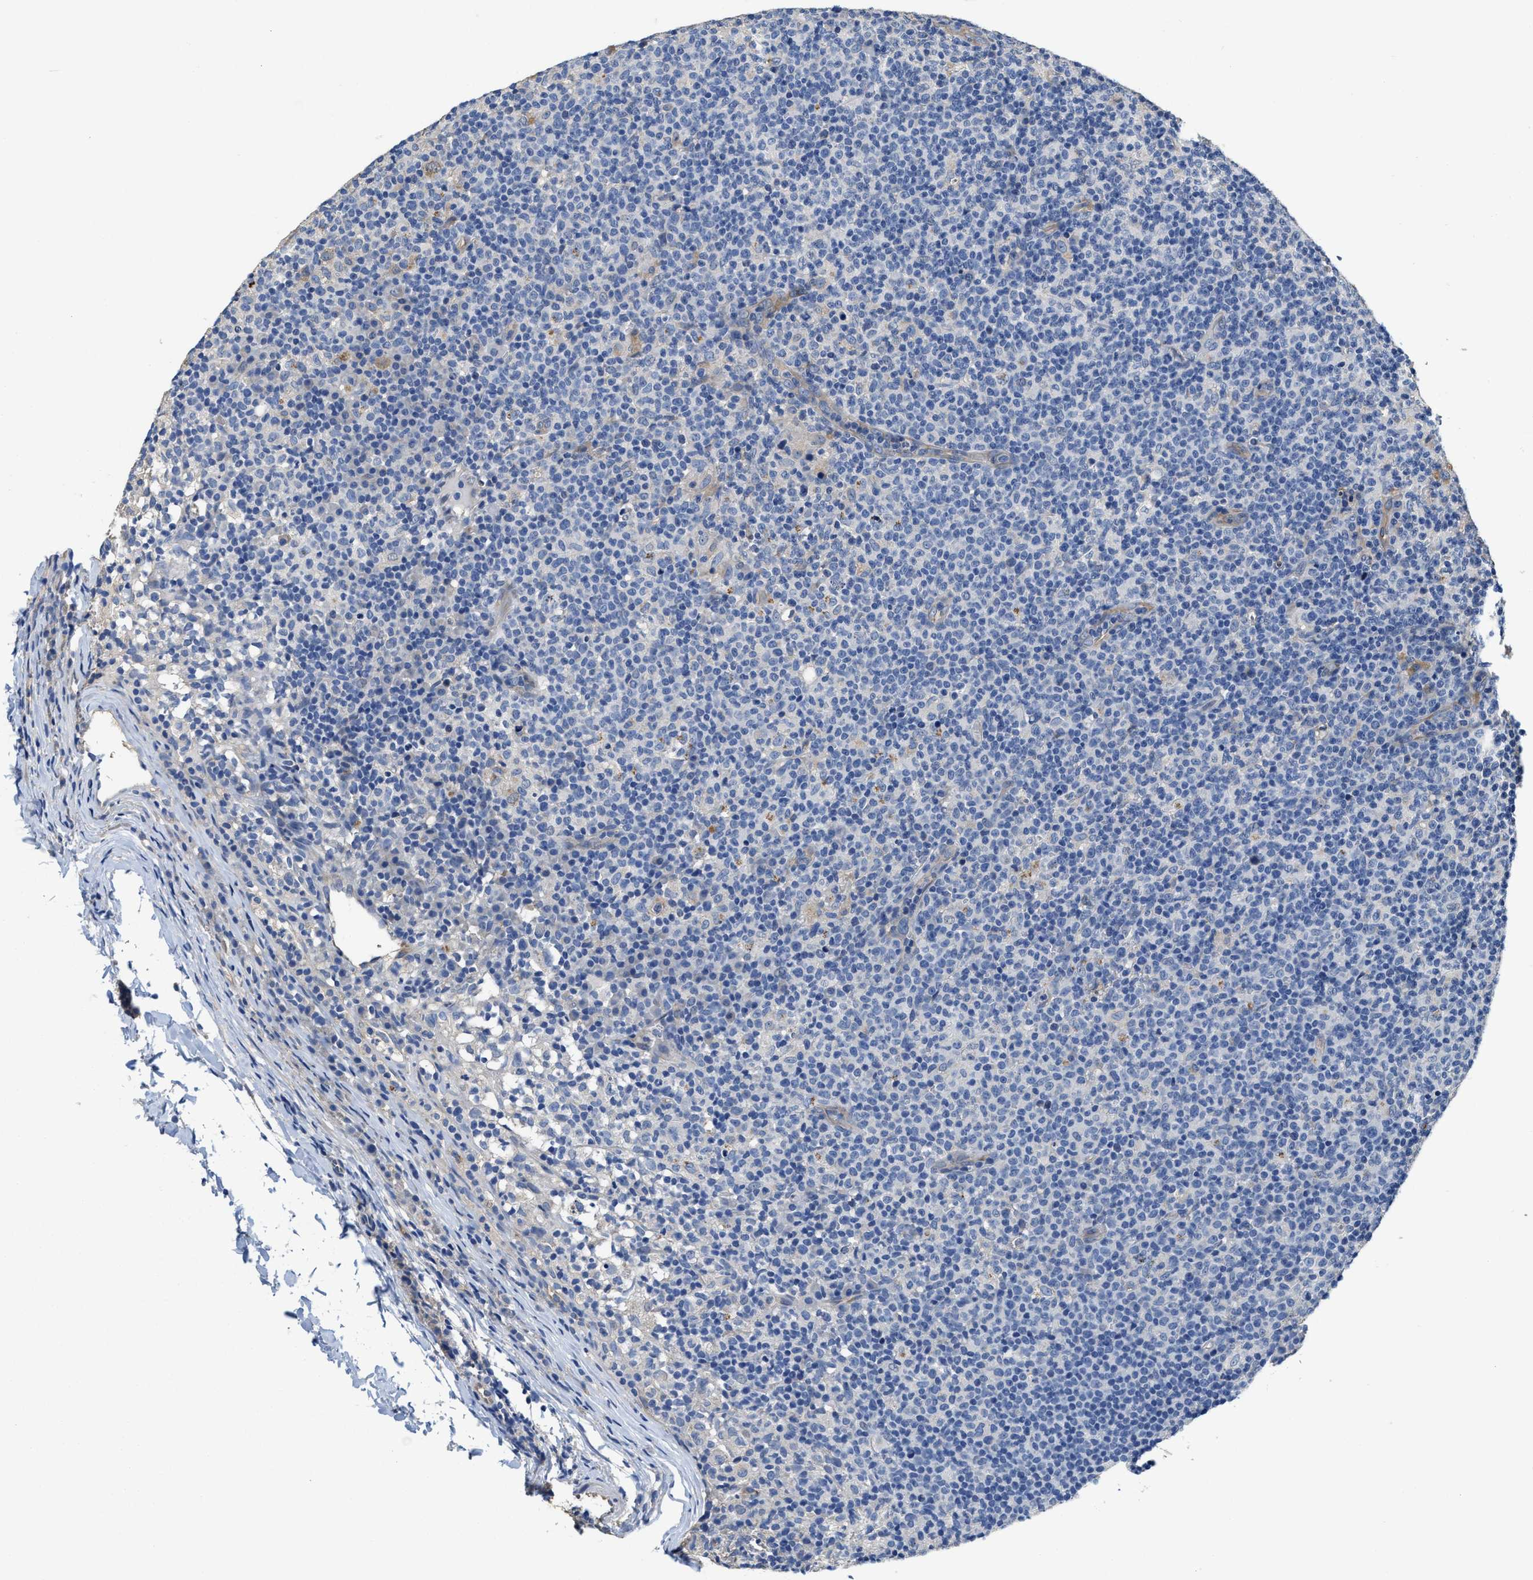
{"staining": {"intensity": "negative", "quantity": "none", "location": "none"}, "tissue": "lymph node", "cell_type": "Germinal center cells", "image_type": "normal", "snomed": [{"axis": "morphology", "description": "Normal tissue, NOS"}, {"axis": "morphology", "description": "Inflammation, NOS"}, {"axis": "topography", "description": "Lymph node"}], "caption": "Lymph node was stained to show a protein in brown. There is no significant expression in germinal center cells.", "gene": "PEG10", "patient": {"sex": "male", "age": 55}}